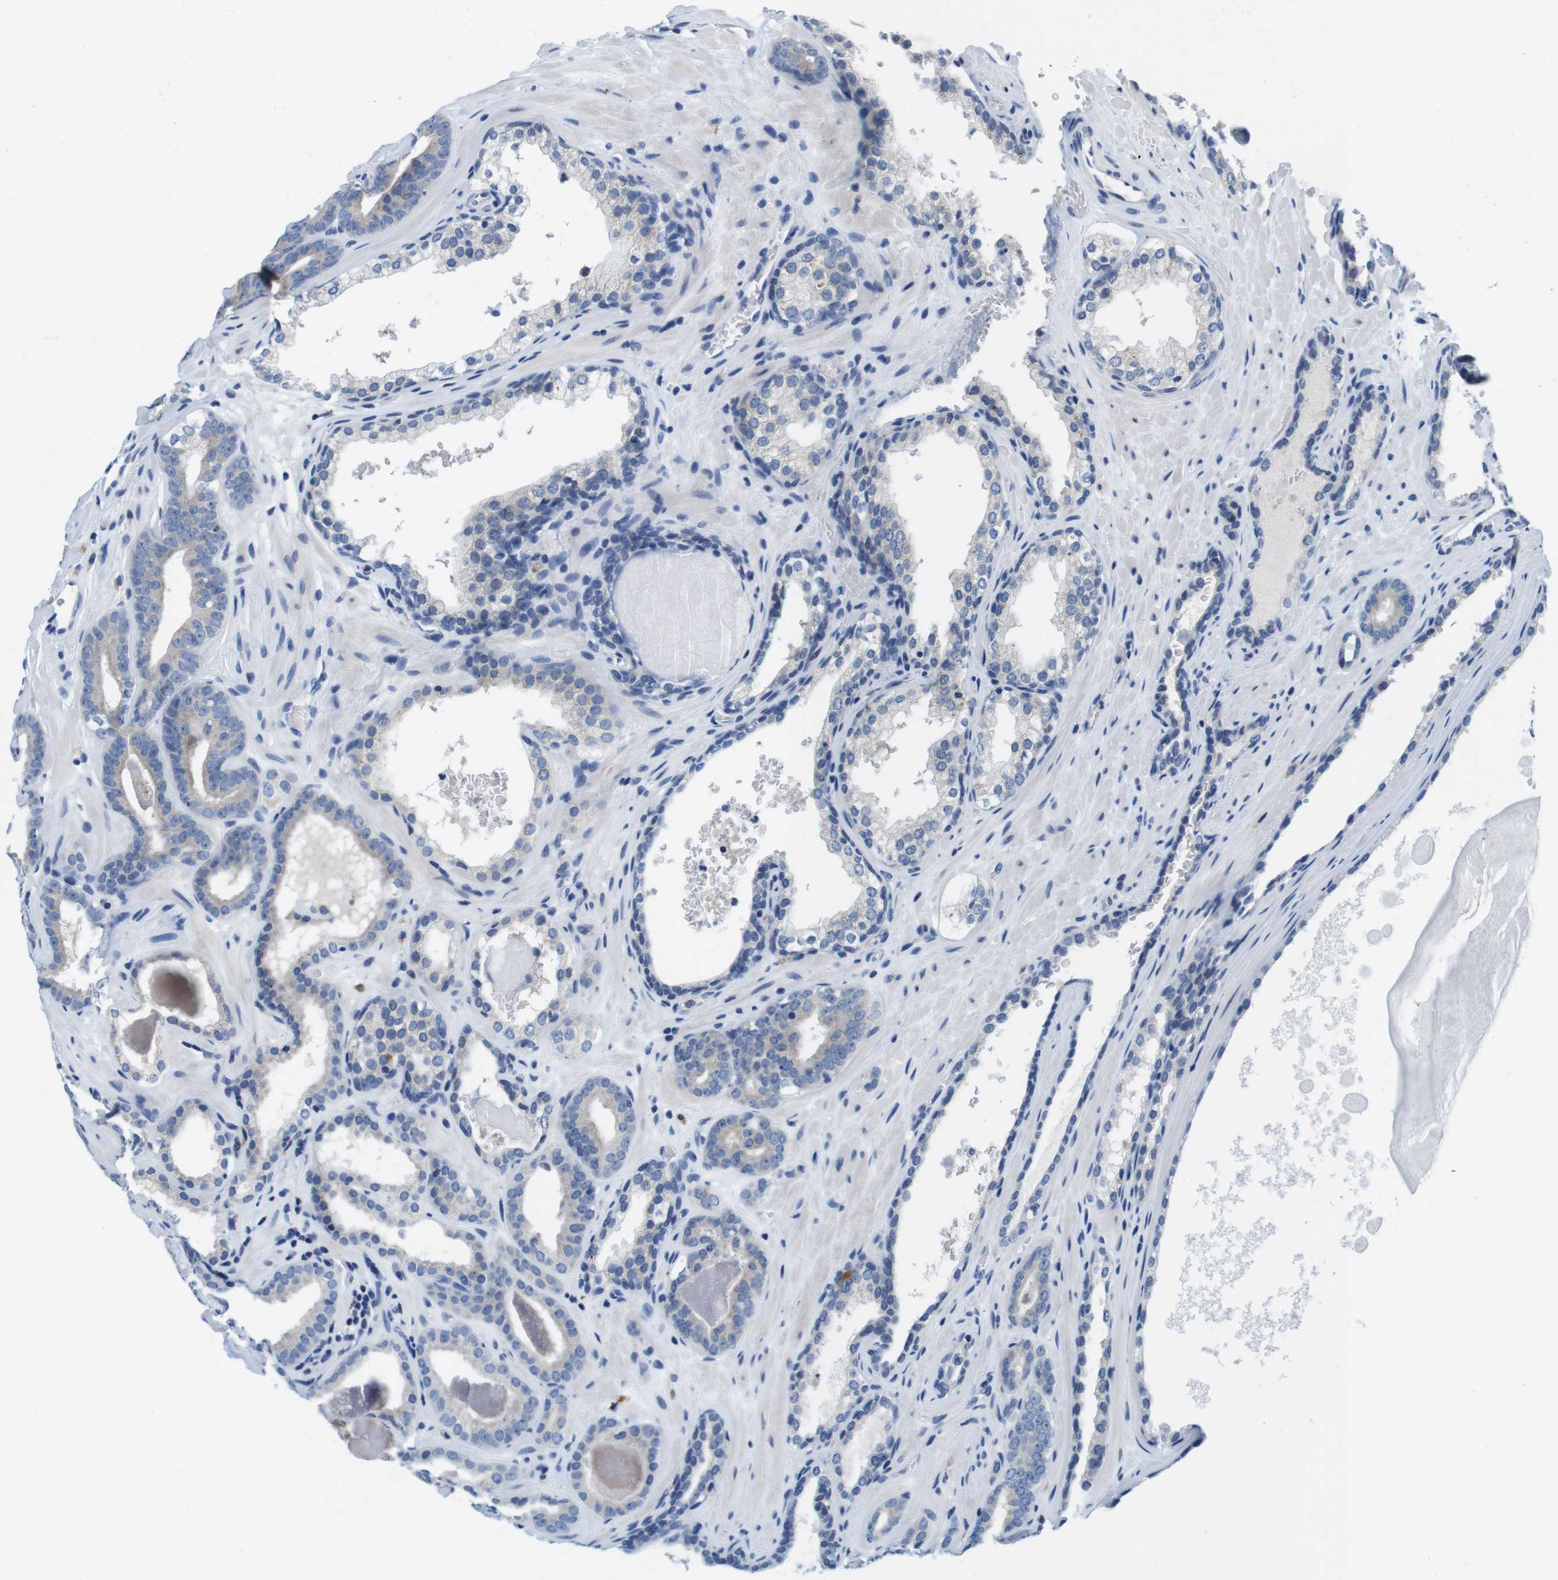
{"staining": {"intensity": "negative", "quantity": "none", "location": "none"}, "tissue": "prostate cancer", "cell_type": "Tumor cells", "image_type": "cancer", "snomed": [{"axis": "morphology", "description": "Adenocarcinoma, High grade"}, {"axis": "topography", "description": "Prostate"}], "caption": "Tumor cells show no significant positivity in adenocarcinoma (high-grade) (prostate).", "gene": "CNGA2", "patient": {"sex": "male", "age": 60}}